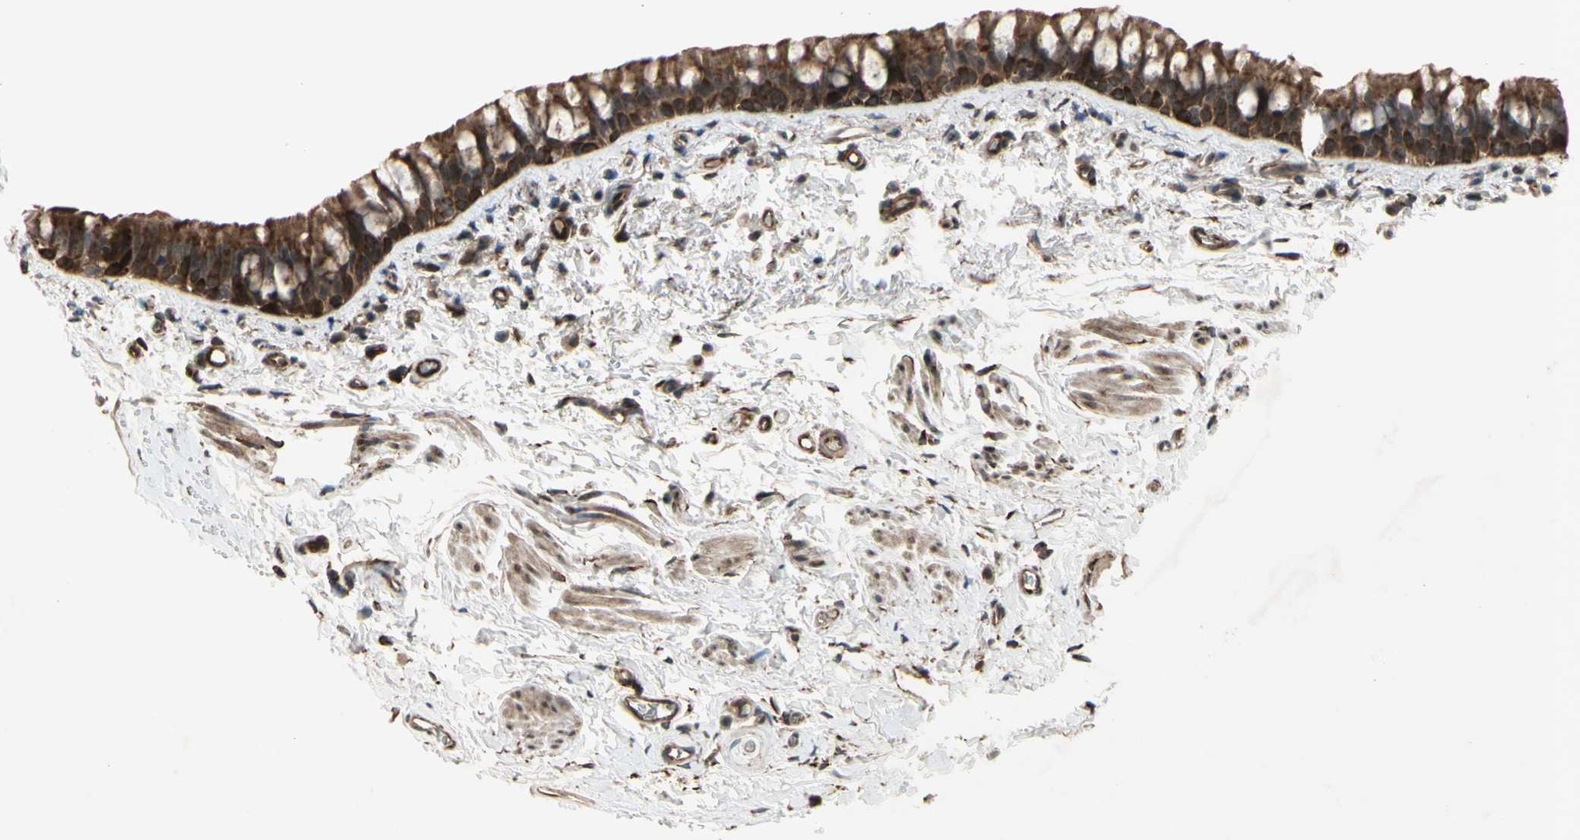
{"staining": {"intensity": "strong", "quantity": ">75%", "location": "cytoplasmic/membranous"}, "tissue": "bronchus", "cell_type": "Respiratory epithelial cells", "image_type": "normal", "snomed": [{"axis": "morphology", "description": "Normal tissue, NOS"}, {"axis": "morphology", "description": "Malignant melanoma, Metastatic site"}, {"axis": "topography", "description": "Bronchus"}, {"axis": "topography", "description": "Lung"}], "caption": "Immunohistochemistry of normal bronchus displays high levels of strong cytoplasmic/membranous expression in approximately >75% of respiratory epithelial cells. Immunohistochemistry (ihc) stains the protein of interest in brown and the nuclei are stained blue.", "gene": "SLC39A9", "patient": {"sex": "male", "age": 64}}